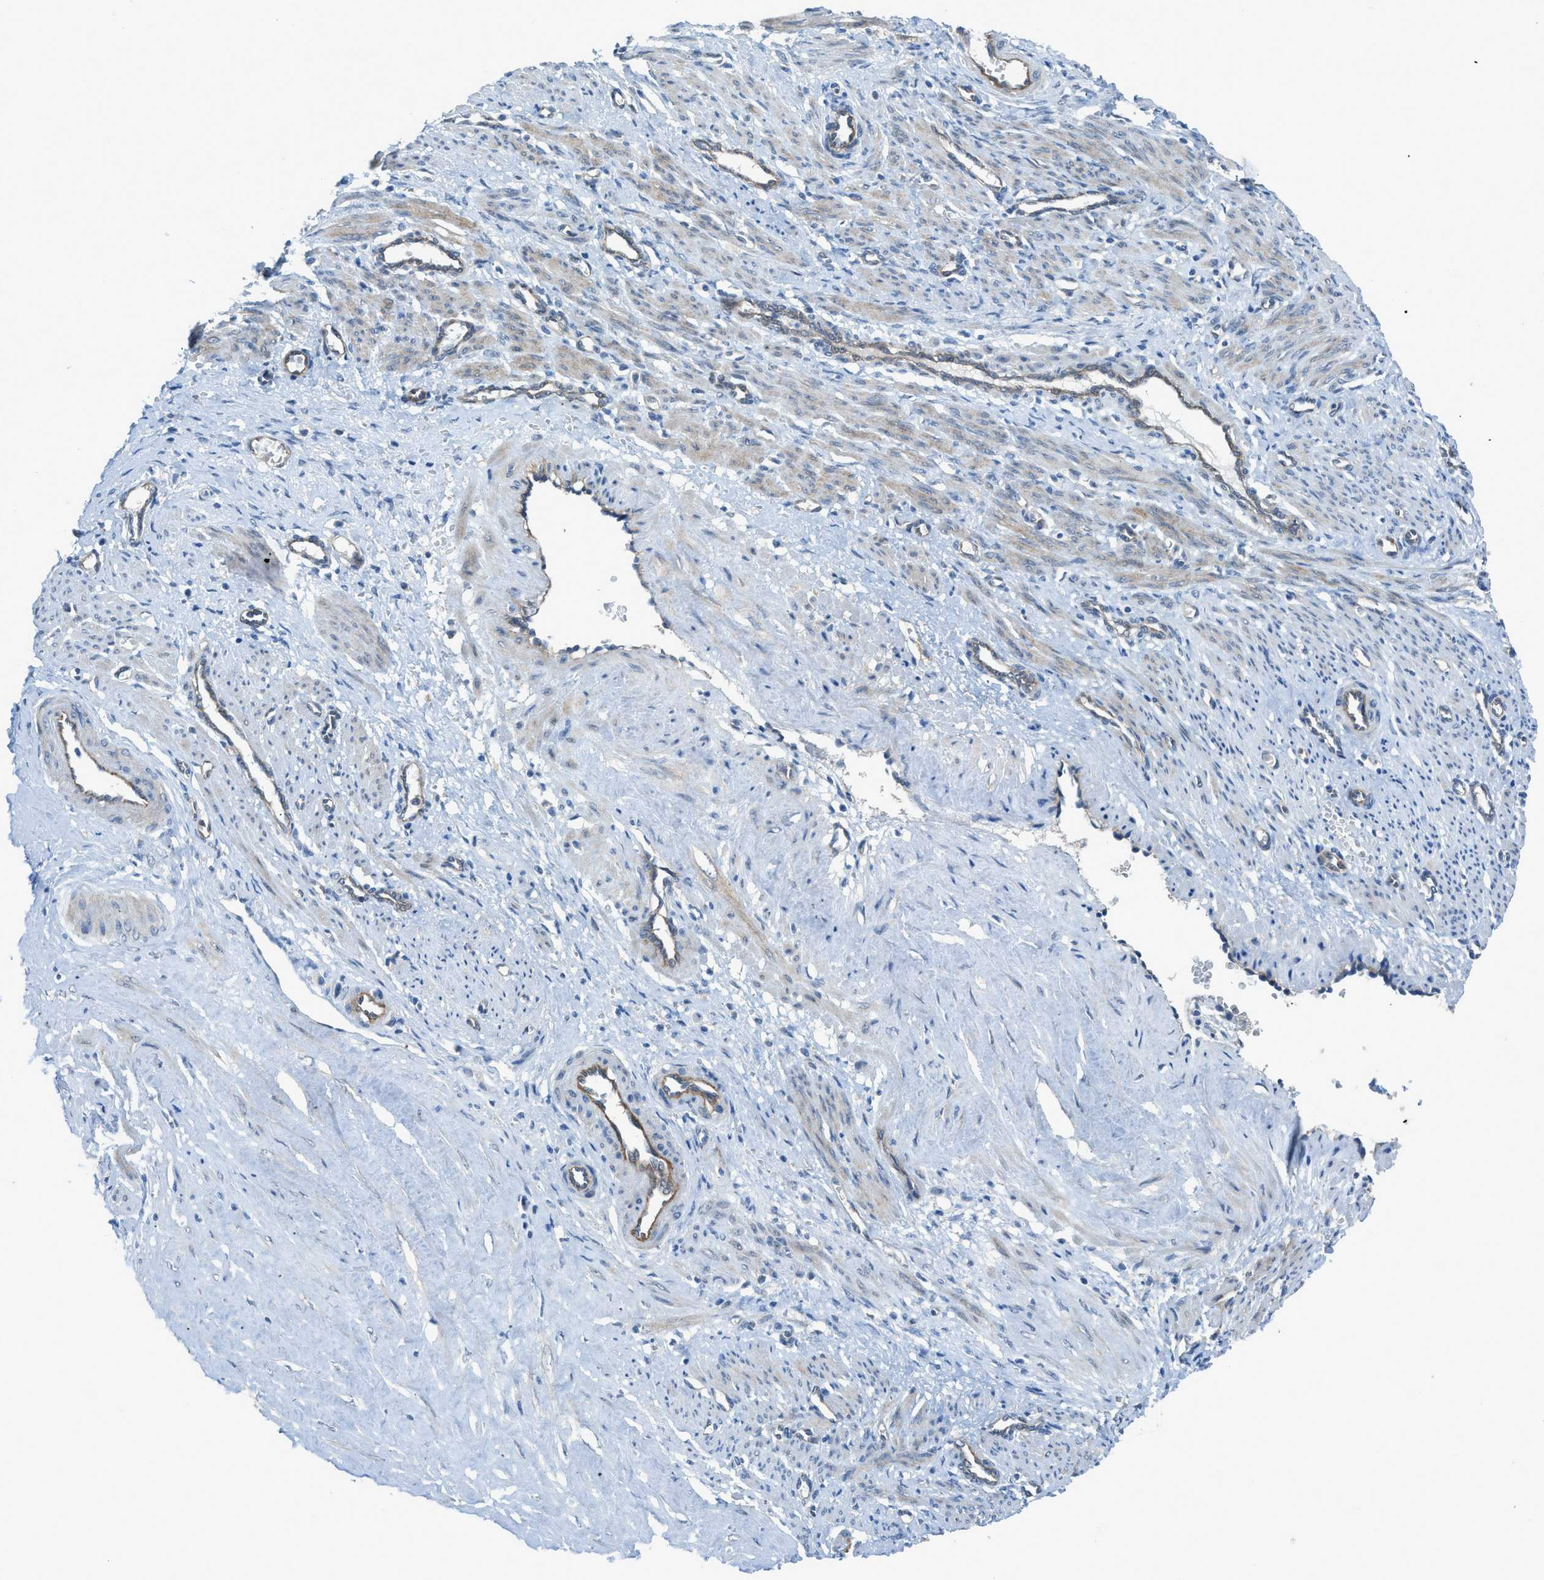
{"staining": {"intensity": "weak", "quantity": "25%-75%", "location": "cytoplasmic/membranous"}, "tissue": "smooth muscle", "cell_type": "Smooth muscle cells", "image_type": "normal", "snomed": [{"axis": "morphology", "description": "Normal tissue, NOS"}, {"axis": "topography", "description": "Endometrium"}], "caption": "Smooth muscle stained with a brown dye exhibits weak cytoplasmic/membranous positive positivity in approximately 25%-75% of smooth muscle cells.", "gene": "PRKN", "patient": {"sex": "female", "age": 33}}